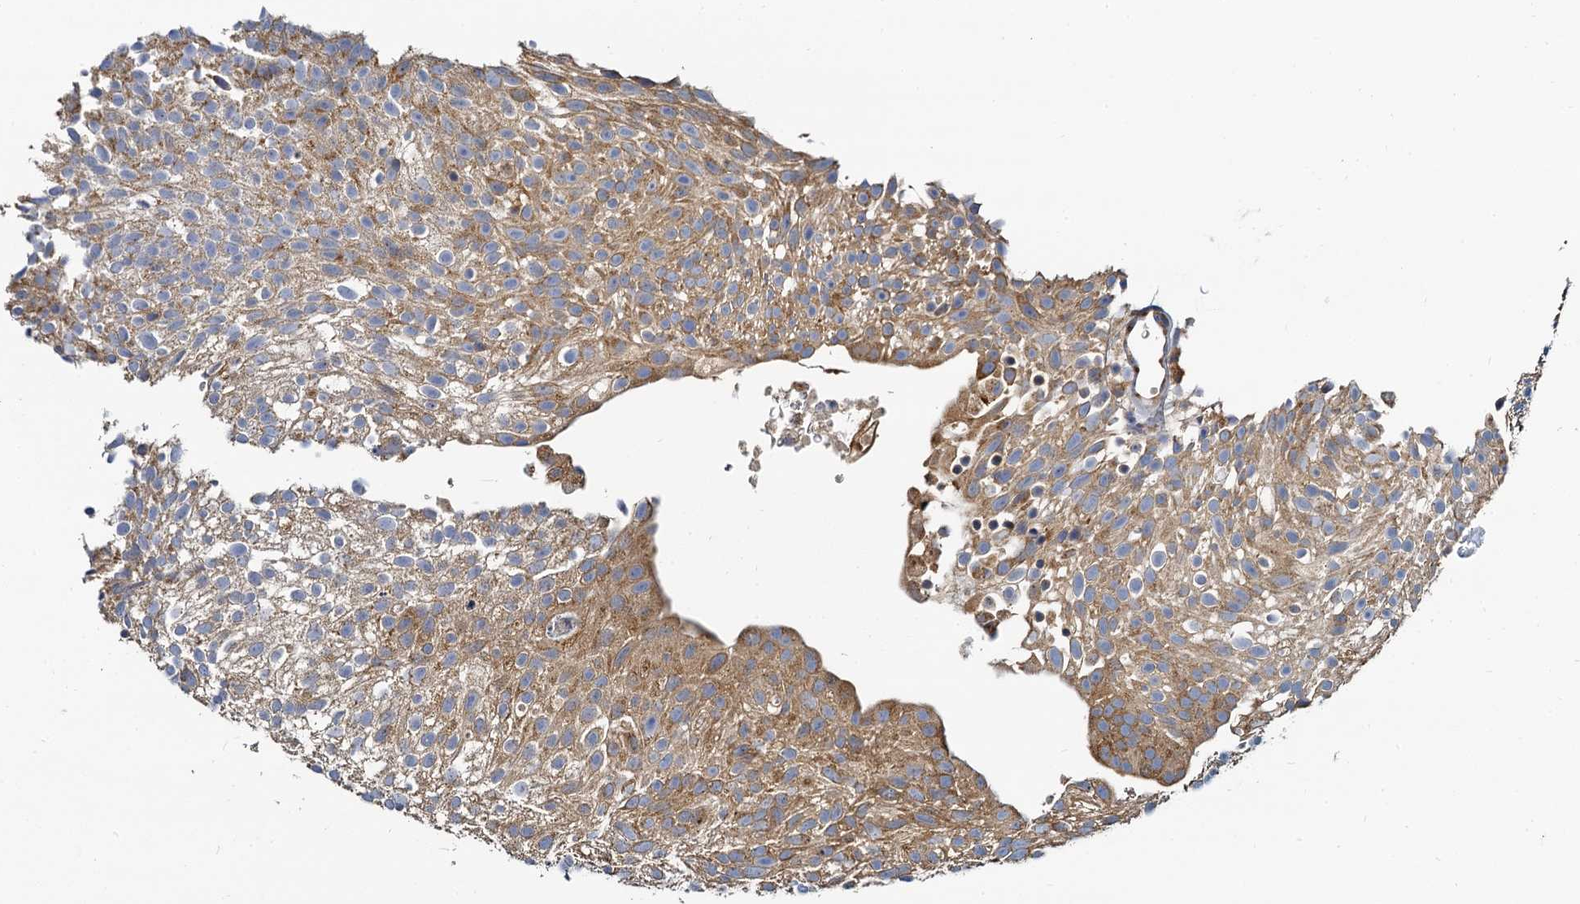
{"staining": {"intensity": "moderate", "quantity": ">75%", "location": "cytoplasmic/membranous"}, "tissue": "urothelial cancer", "cell_type": "Tumor cells", "image_type": "cancer", "snomed": [{"axis": "morphology", "description": "Urothelial carcinoma, Low grade"}, {"axis": "topography", "description": "Urinary bladder"}], "caption": "Immunohistochemical staining of human urothelial carcinoma (low-grade) exhibits moderate cytoplasmic/membranous protein staining in approximately >75% of tumor cells.", "gene": "NKAPD1", "patient": {"sex": "male", "age": 78}}